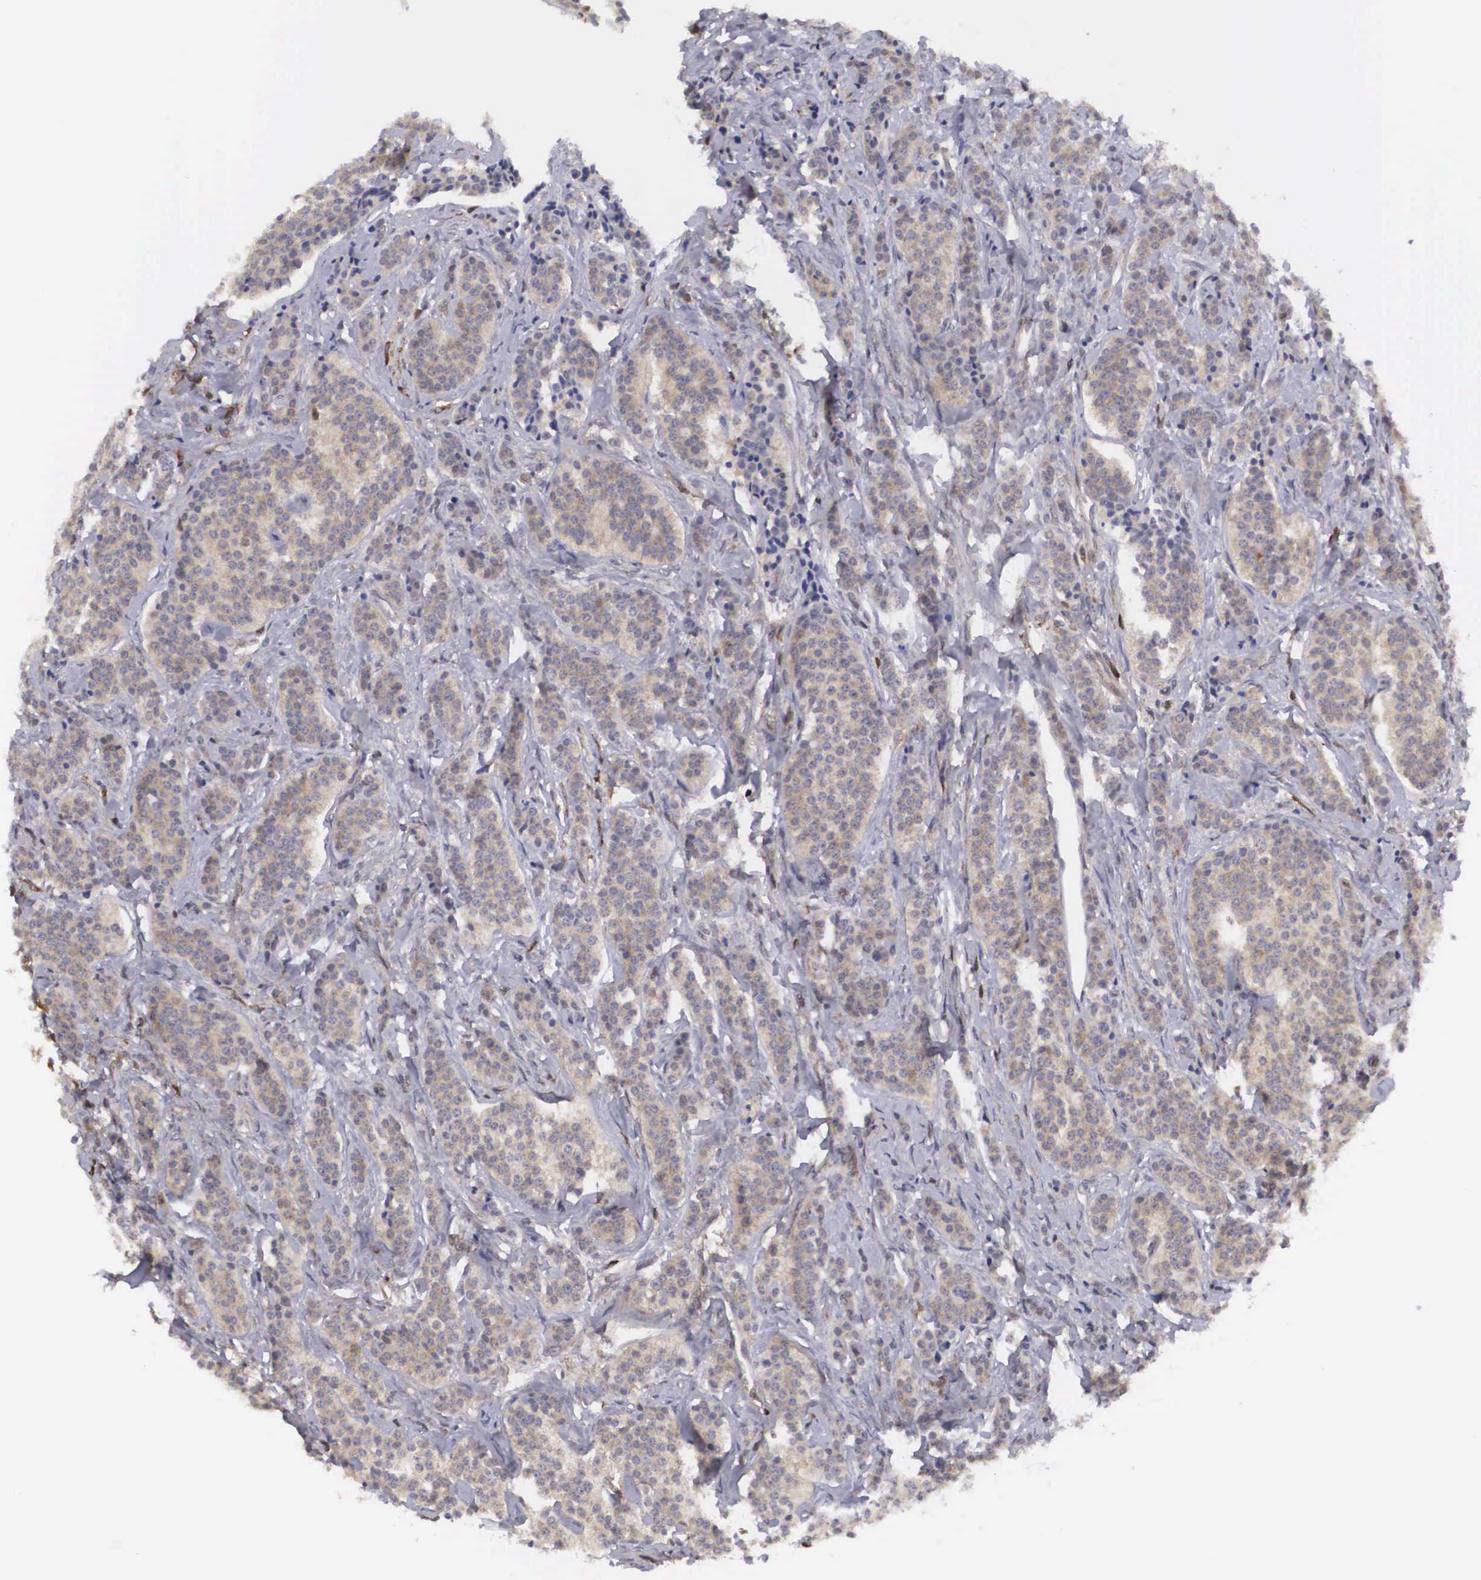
{"staining": {"intensity": "weak", "quantity": ">75%", "location": "cytoplasmic/membranous"}, "tissue": "carcinoid", "cell_type": "Tumor cells", "image_type": "cancer", "snomed": [{"axis": "morphology", "description": "Carcinoid, malignant, NOS"}, {"axis": "topography", "description": "Small intestine"}], "caption": "Carcinoid stained for a protein reveals weak cytoplasmic/membranous positivity in tumor cells. (brown staining indicates protein expression, while blue staining denotes nuclei).", "gene": "ADSL", "patient": {"sex": "male", "age": 63}}